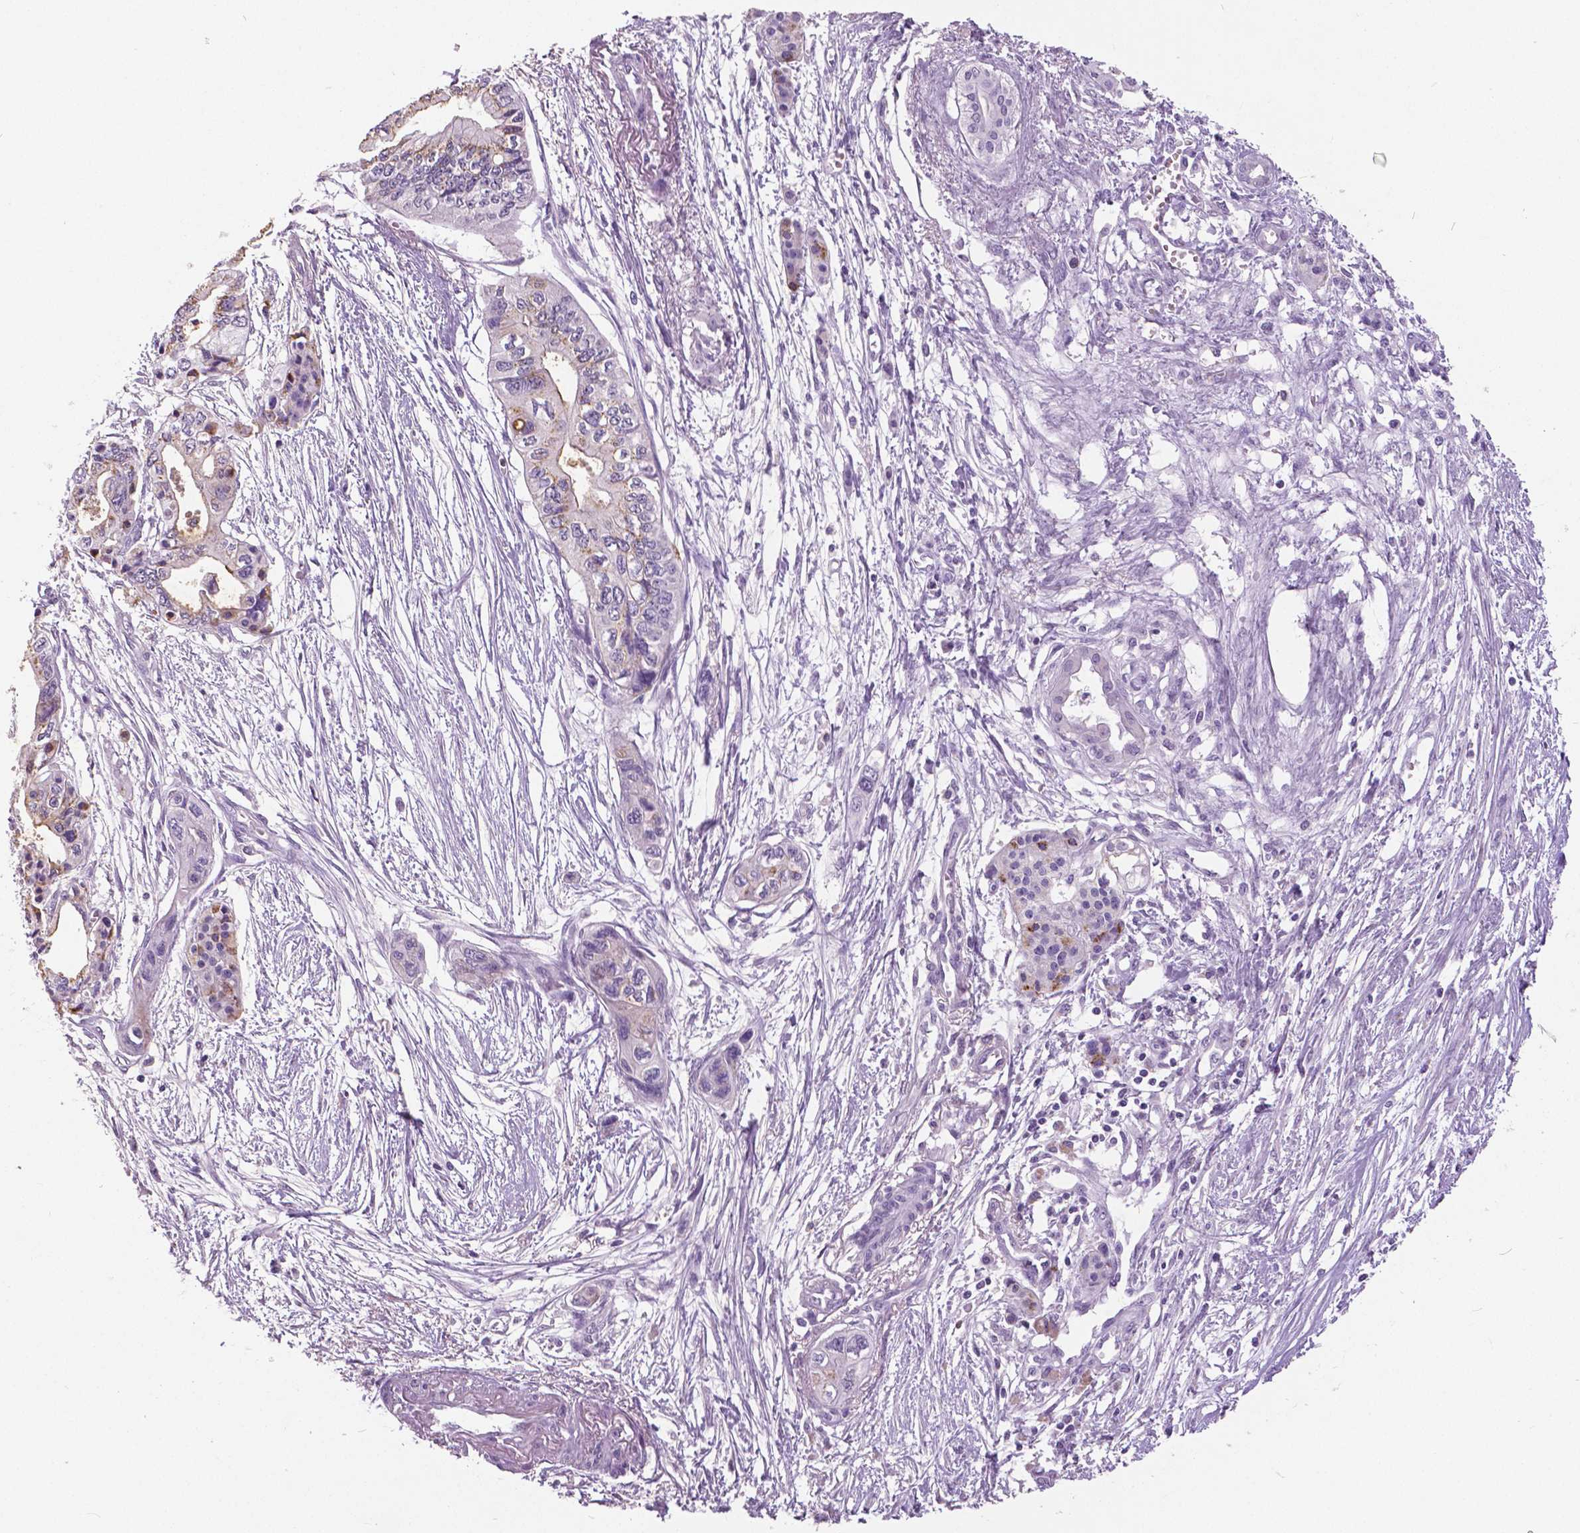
{"staining": {"intensity": "moderate", "quantity": "<25%", "location": "cytoplasmic/membranous"}, "tissue": "pancreatic cancer", "cell_type": "Tumor cells", "image_type": "cancer", "snomed": [{"axis": "morphology", "description": "Adenocarcinoma, NOS"}, {"axis": "topography", "description": "Pancreas"}], "caption": "IHC image of human pancreatic adenocarcinoma stained for a protein (brown), which displays low levels of moderate cytoplasmic/membranous expression in approximately <25% of tumor cells.", "gene": "GRIN2A", "patient": {"sex": "female", "age": 76}}